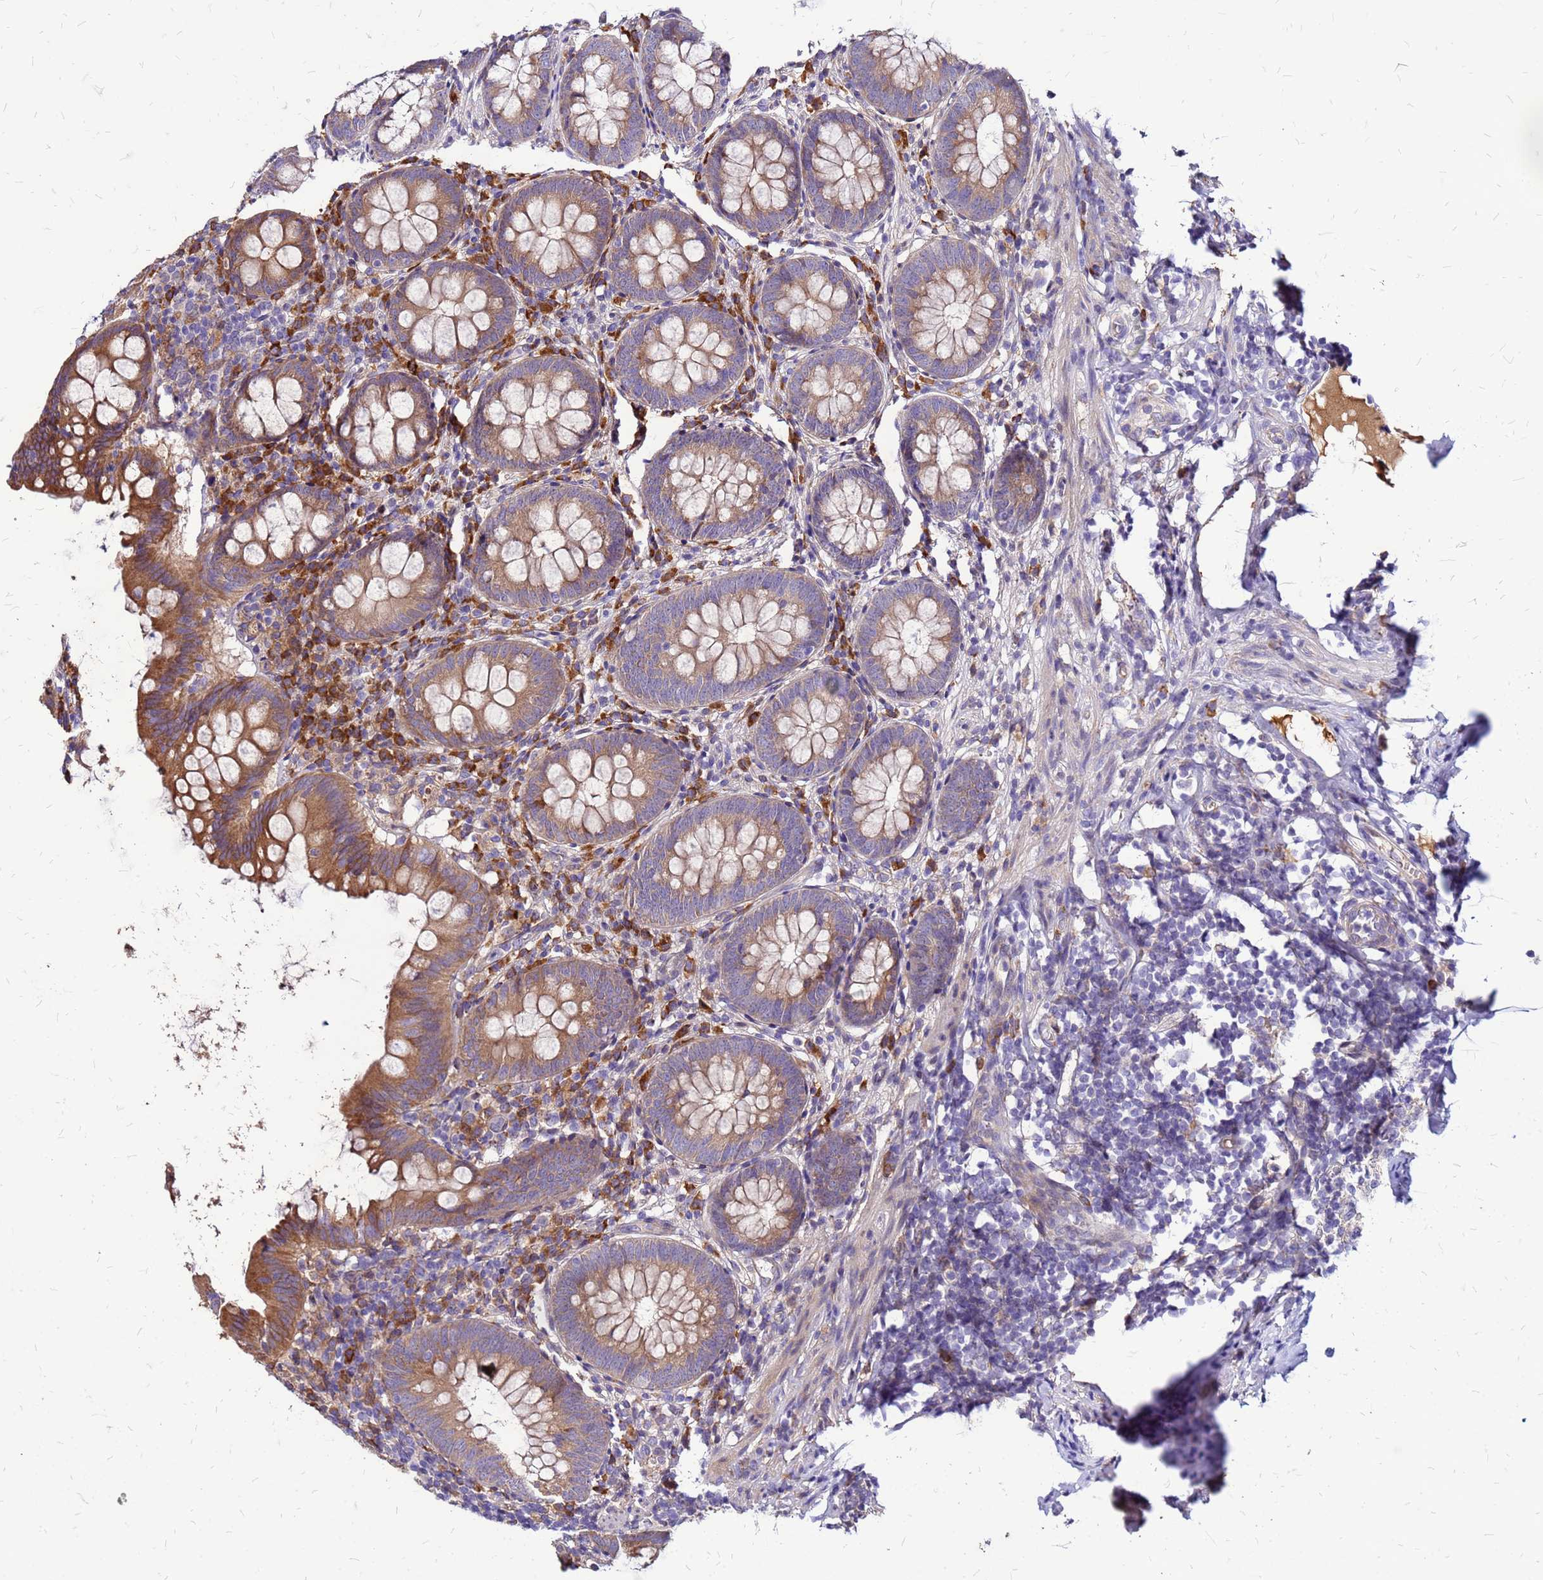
{"staining": {"intensity": "moderate", "quantity": ">75%", "location": "cytoplasmic/membranous"}, "tissue": "appendix", "cell_type": "Glandular cells", "image_type": "normal", "snomed": [{"axis": "morphology", "description": "Normal tissue, NOS"}, {"axis": "topography", "description": "Appendix"}], "caption": "Appendix was stained to show a protein in brown. There is medium levels of moderate cytoplasmic/membranous staining in approximately >75% of glandular cells. (brown staining indicates protein expression, while blue staining denotes nuclei).", "gene": "VMO1", "patient": {"sex": "female", "age": 51}}